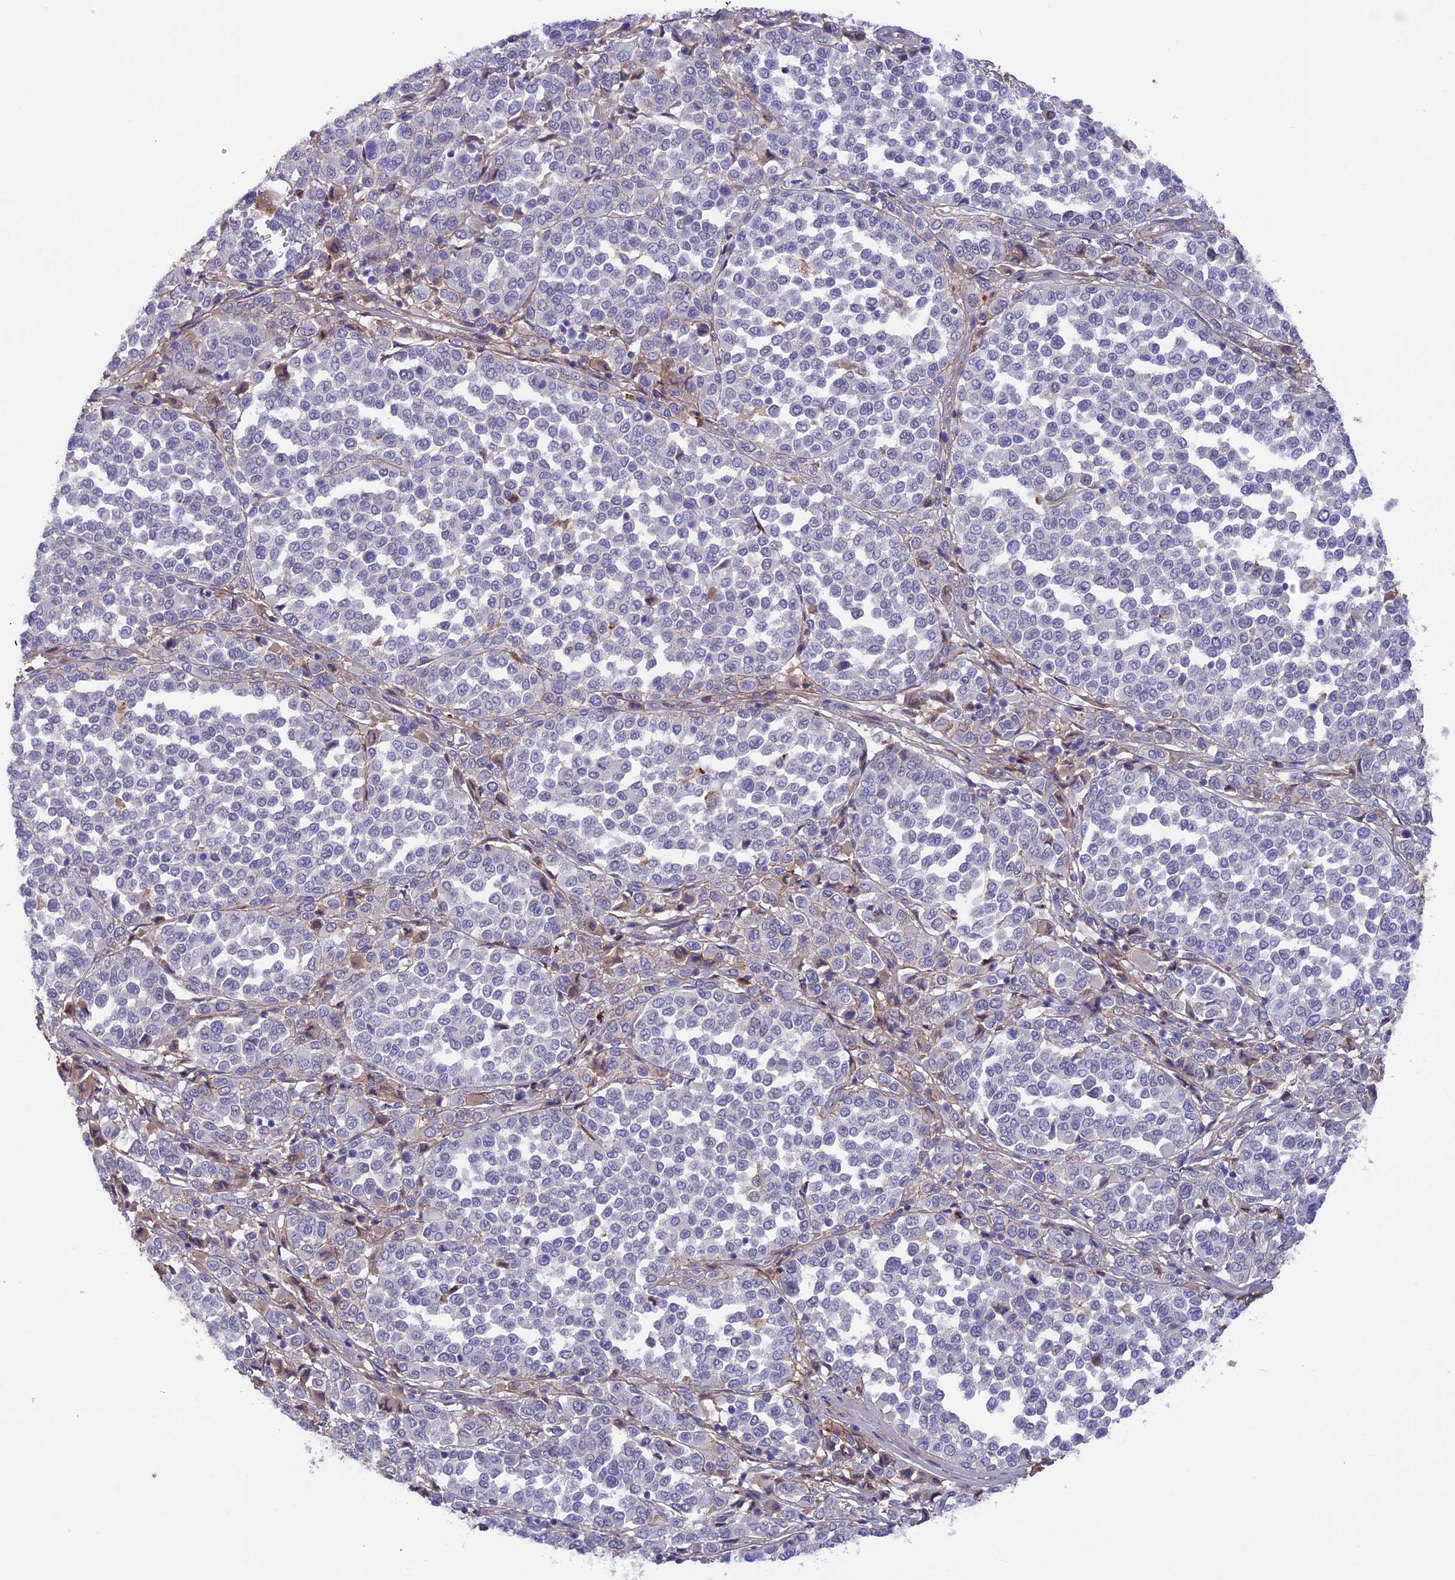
{"staining": {"intensity": "negative", "quantity": "none", "location": "none"}, "tissue": "melanoma", "cell_type": "Tumor cells", "image_type": "cancer", "snomed": [{"axis": "morphology", "description": "Malignant melanoma, Metastatic site"}, {"axis": "topography", "description": "Pancreas"}], "caption": "The histopathology image reveals no staining of tumor cells in malignant melanoma (metastatic site).", "gene": "COL4A3", "patient": {"sex": "female", "age": 30}}